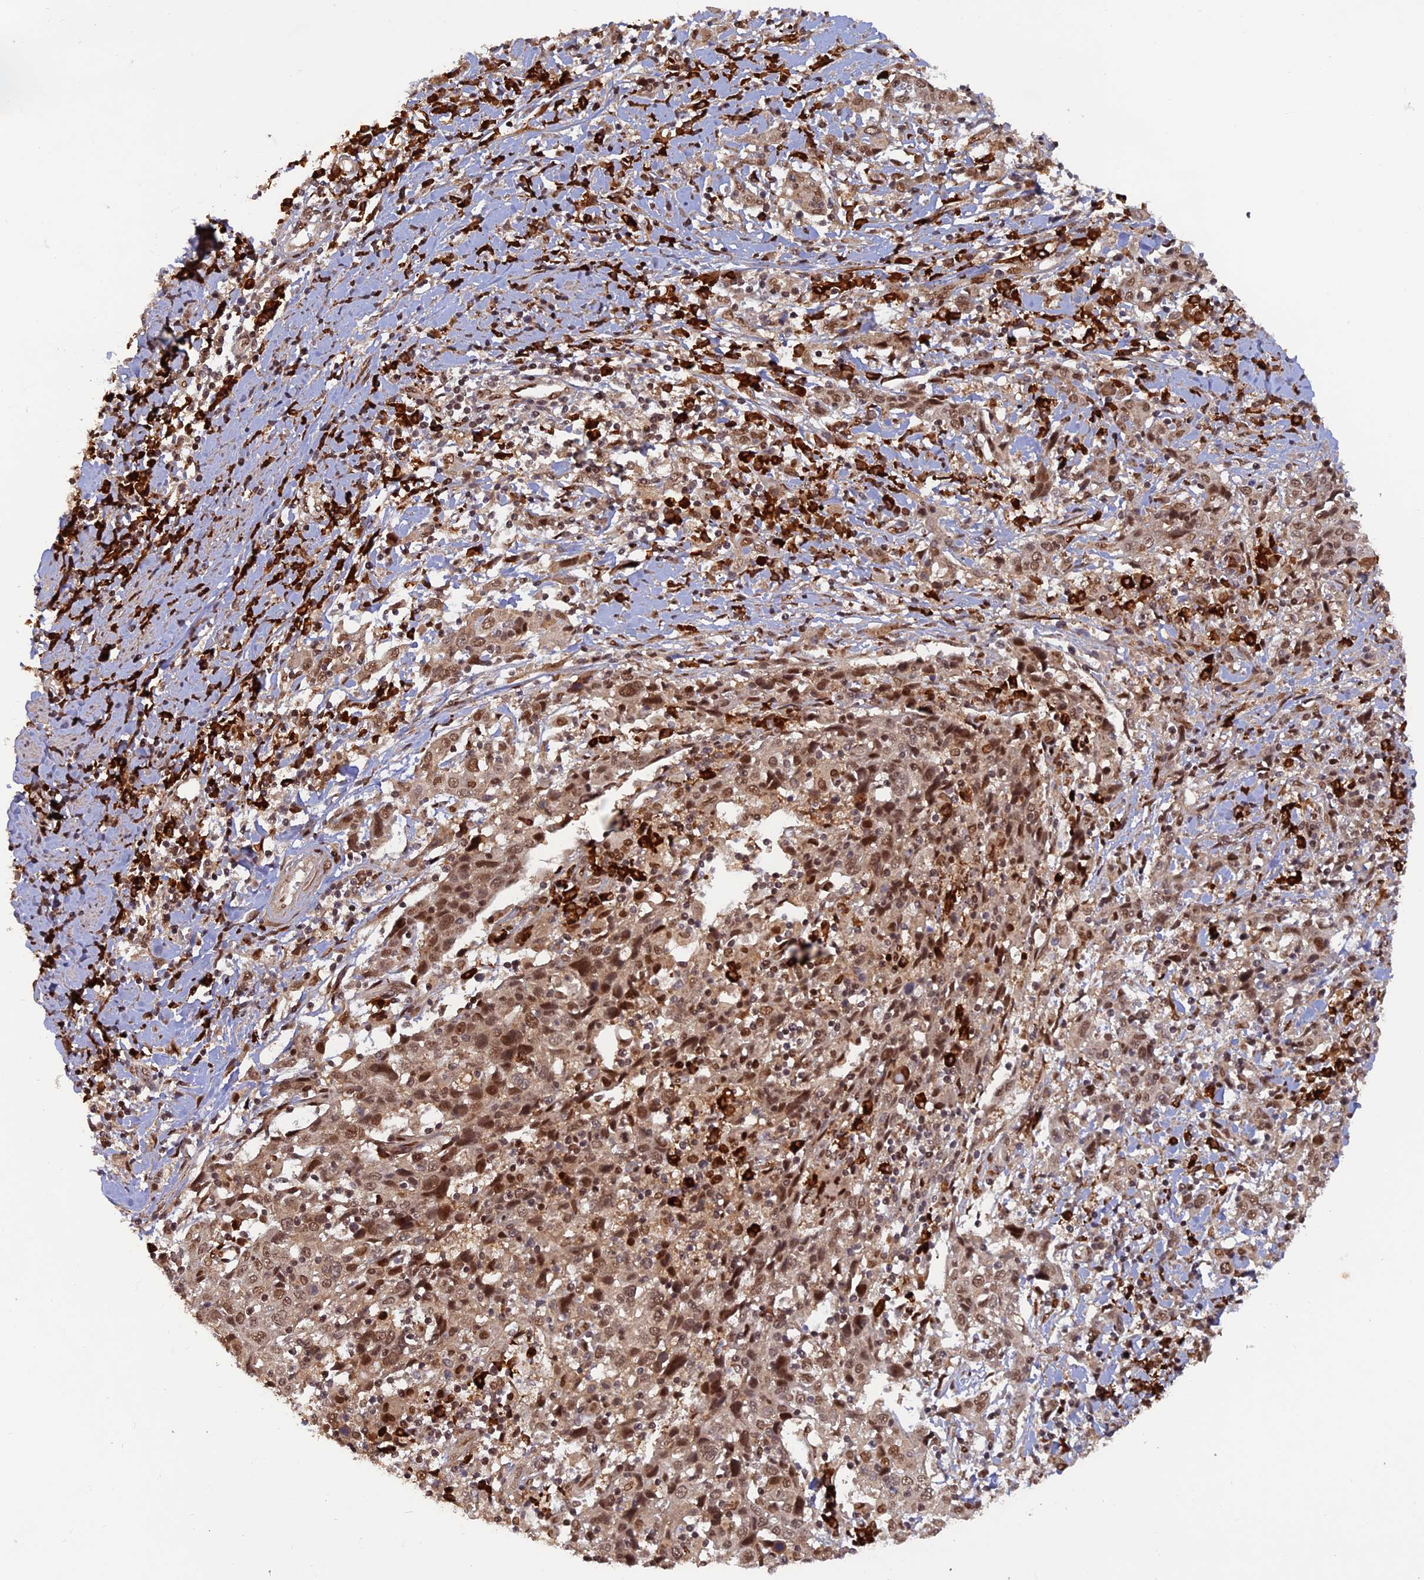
{"staining": {"intensity": "moderate", "quantity": ">75%", "location": "nuclear"}, "tissue": "cervical cancer", "cell_type": "Tumor cells", "image_type": "cancer", "snomed": [{"axis": "morphology", "description": "Squamous cell carcinoma, NOS"}, {"axis": "topography", "description": "Cervix"}], "caption": "Squamous cell carcinoma (cervical) tissue shows moderate nuclear staining in about >75% of tumor cells, visualized by immunohistochemistry. The staining is performed using DAB (3,3'-diaminobenzidine) brown chromogen to label protein expression. The nuclei are counter-stained blue using hematoxylin.", "gene": "ZNF565", "patient": {"sex": "female", "age": 46}}